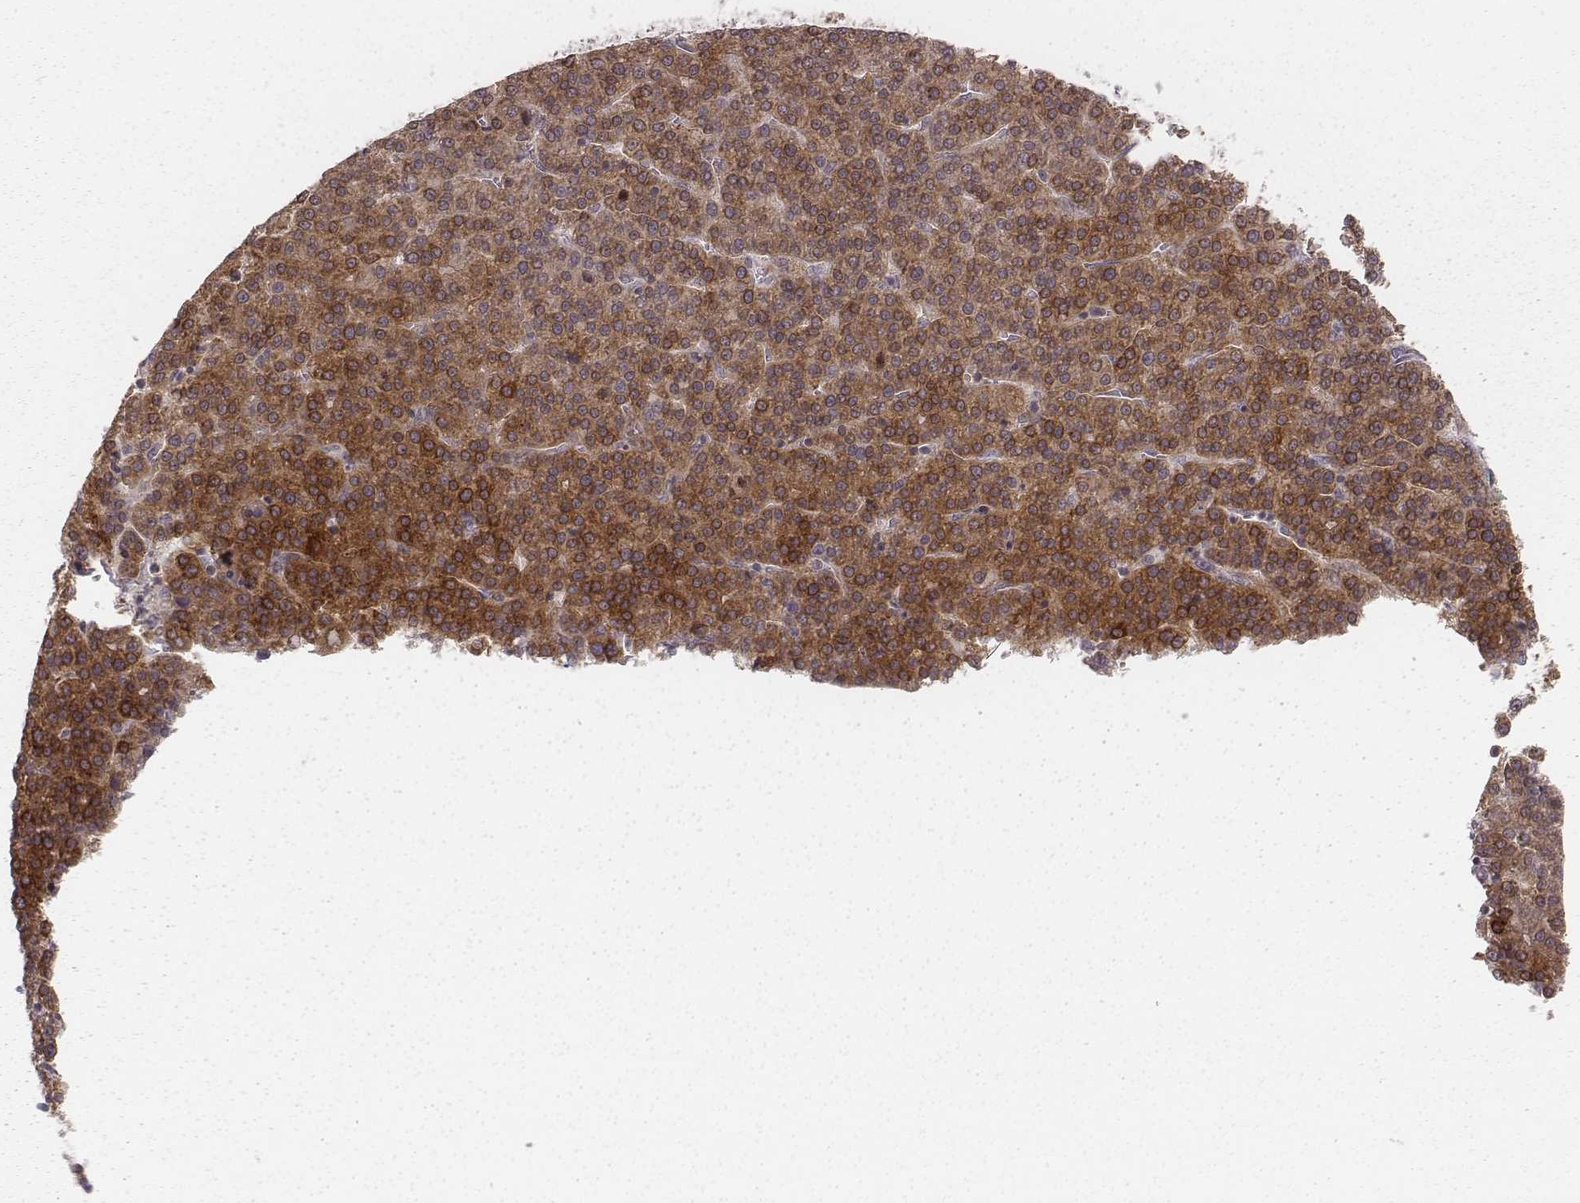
{"staining": {"intensity": "strong", "quantity": "25%-75%", "location": "cytoplasmic/membranous"}, "tissue": "liver cancer", "cell_type": "Tumor cells", "image_type": "cancer", "snomed": [{"axis": "morphology", "description": "Carcinoma, Hepatocellular, NOS"}, {"axis": "topography", "description": "Liver"}], "caption": "Liver hepatocellular carcinoma was stained to show a protein in brown. There is high levels of strong cytoplasmic/membranous staining in about 25%-75% of tumor cells.", "gene": "ACACB", "patient": {"sex": "female", "age": 58}}